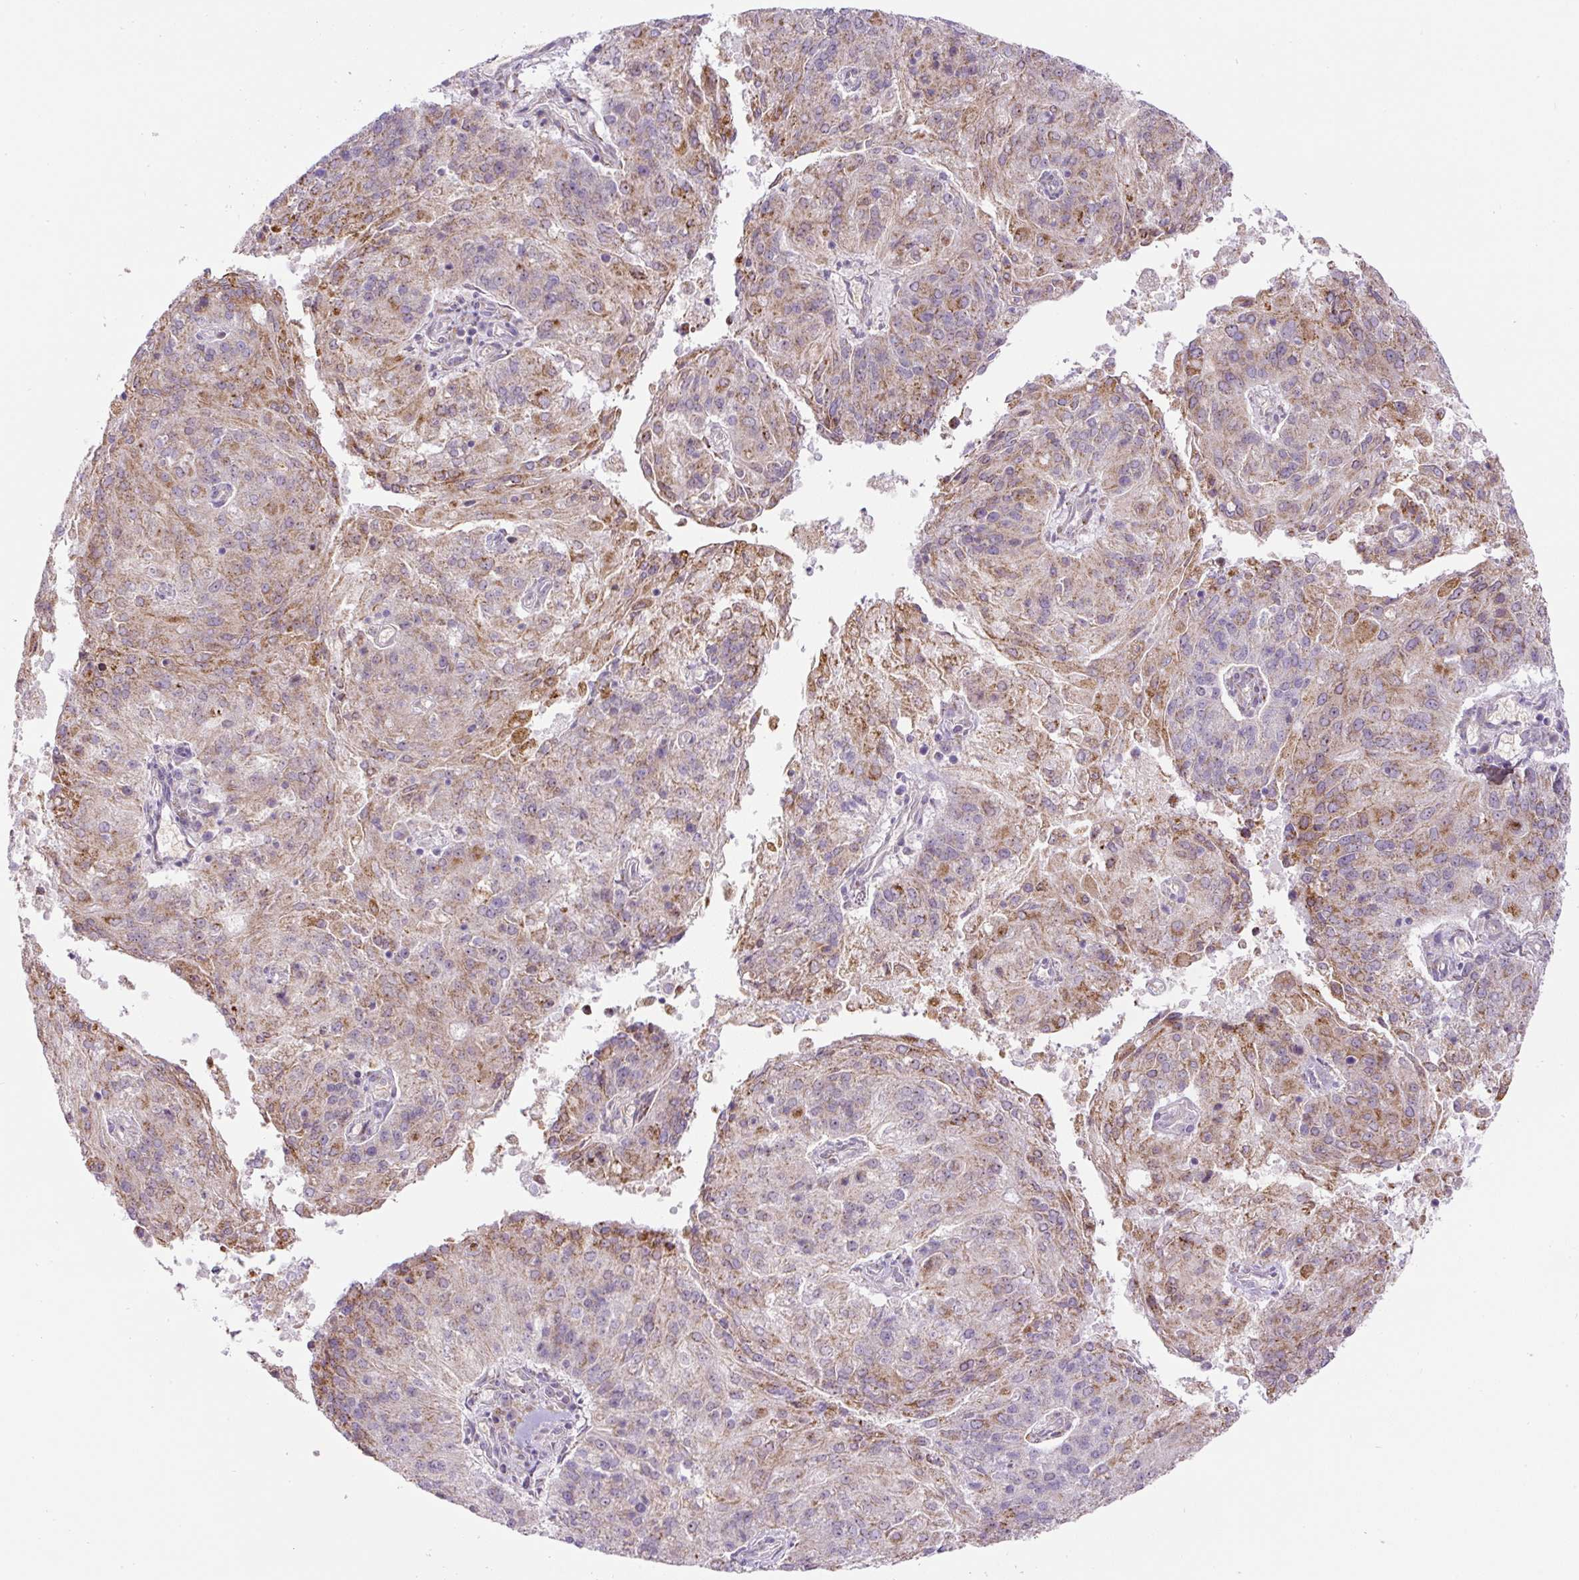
{"staining": {"intensity": "moderate", "quantity": "25%-75%", "location": "cytoplasmic/membranous"}, "tissue": "endometrial cancer", "cell_type": "Tumor cells", "image_type": "cancer", "snomed": [{"axis": "morphology", "description": "Adenocarcinoma, NOS"}, {"axis": "topography", "description": "Endometrium"}], "caption": "A histopathology image of human adenocarcinoma (endometrial) stained for a protein exhibits moderate cytoplasmic/membranous brown staining in tumor cells. (DAB IHC with brightfield microscopy, high magnification).", "gene": "ZNF596", "patient": {"sex": "female", "age": 82}}